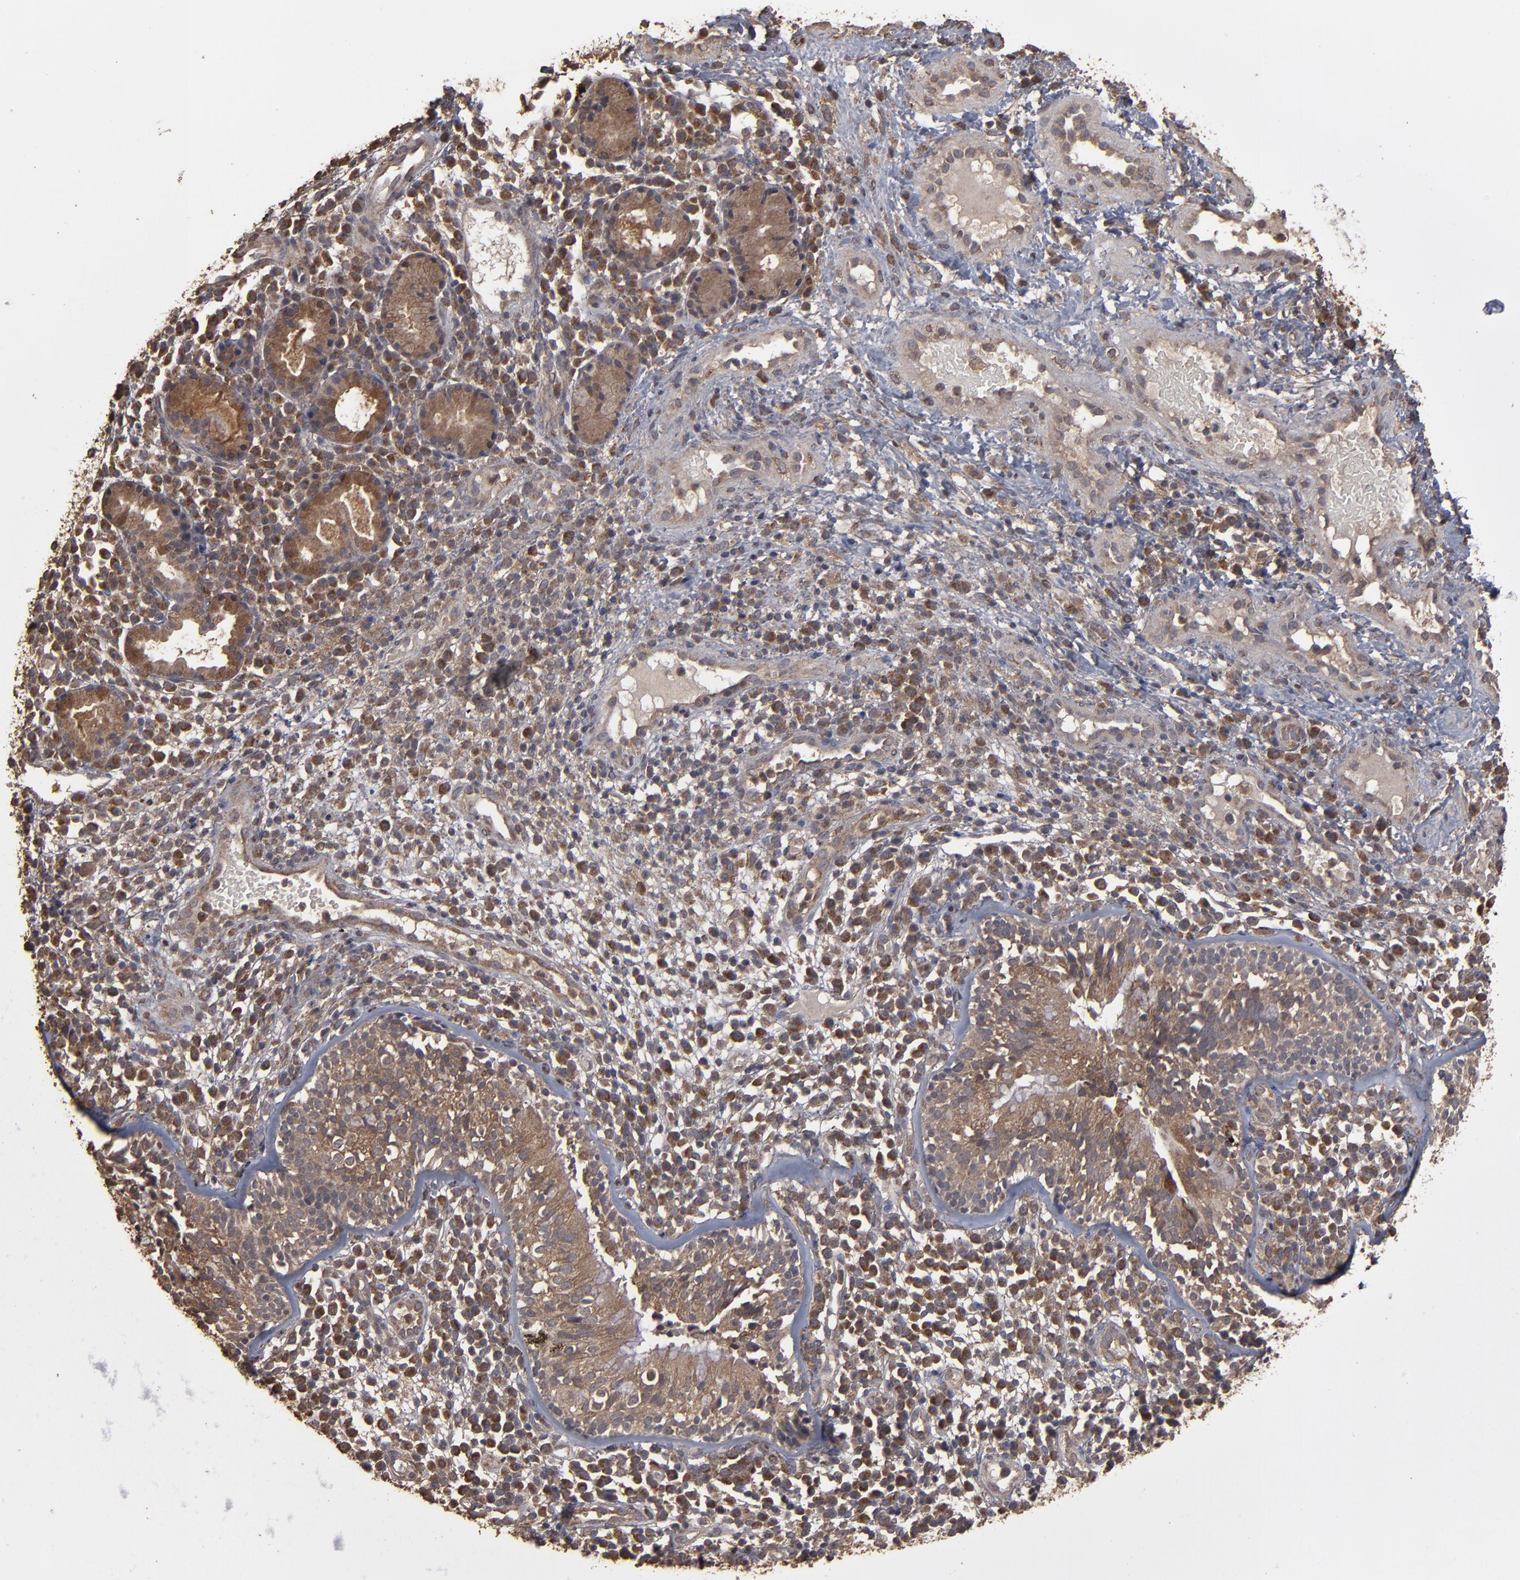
{"staining": {"intensity": "moderate", "quantity": ">75%", "location": "cytoplasmic/membranous"}, "tissue": "nasopharynx", "cell_type": "Respiratory epithelial cells", "image_type": "normal", "snomed": [{"axis": "morphology", "description": "Normal tissue, NOS"}, {"axis": "morphology", "description": "Inflammation, NOS"}, {"axis": "morphology", "description": "Malignant melanoma, Metastatic site"}, {"axis": "topography", "description": "Nasopharynx"}], "caption": "The histopathology image exhibits immunohistochemical staining of normal nasopharynx. There is moderate cytoplasmic/membranous staining is seen in approximately >75% of respiratory epithelial cells.", "gene": "MMP2", "patient": {"sex": "female", "age": 55}}